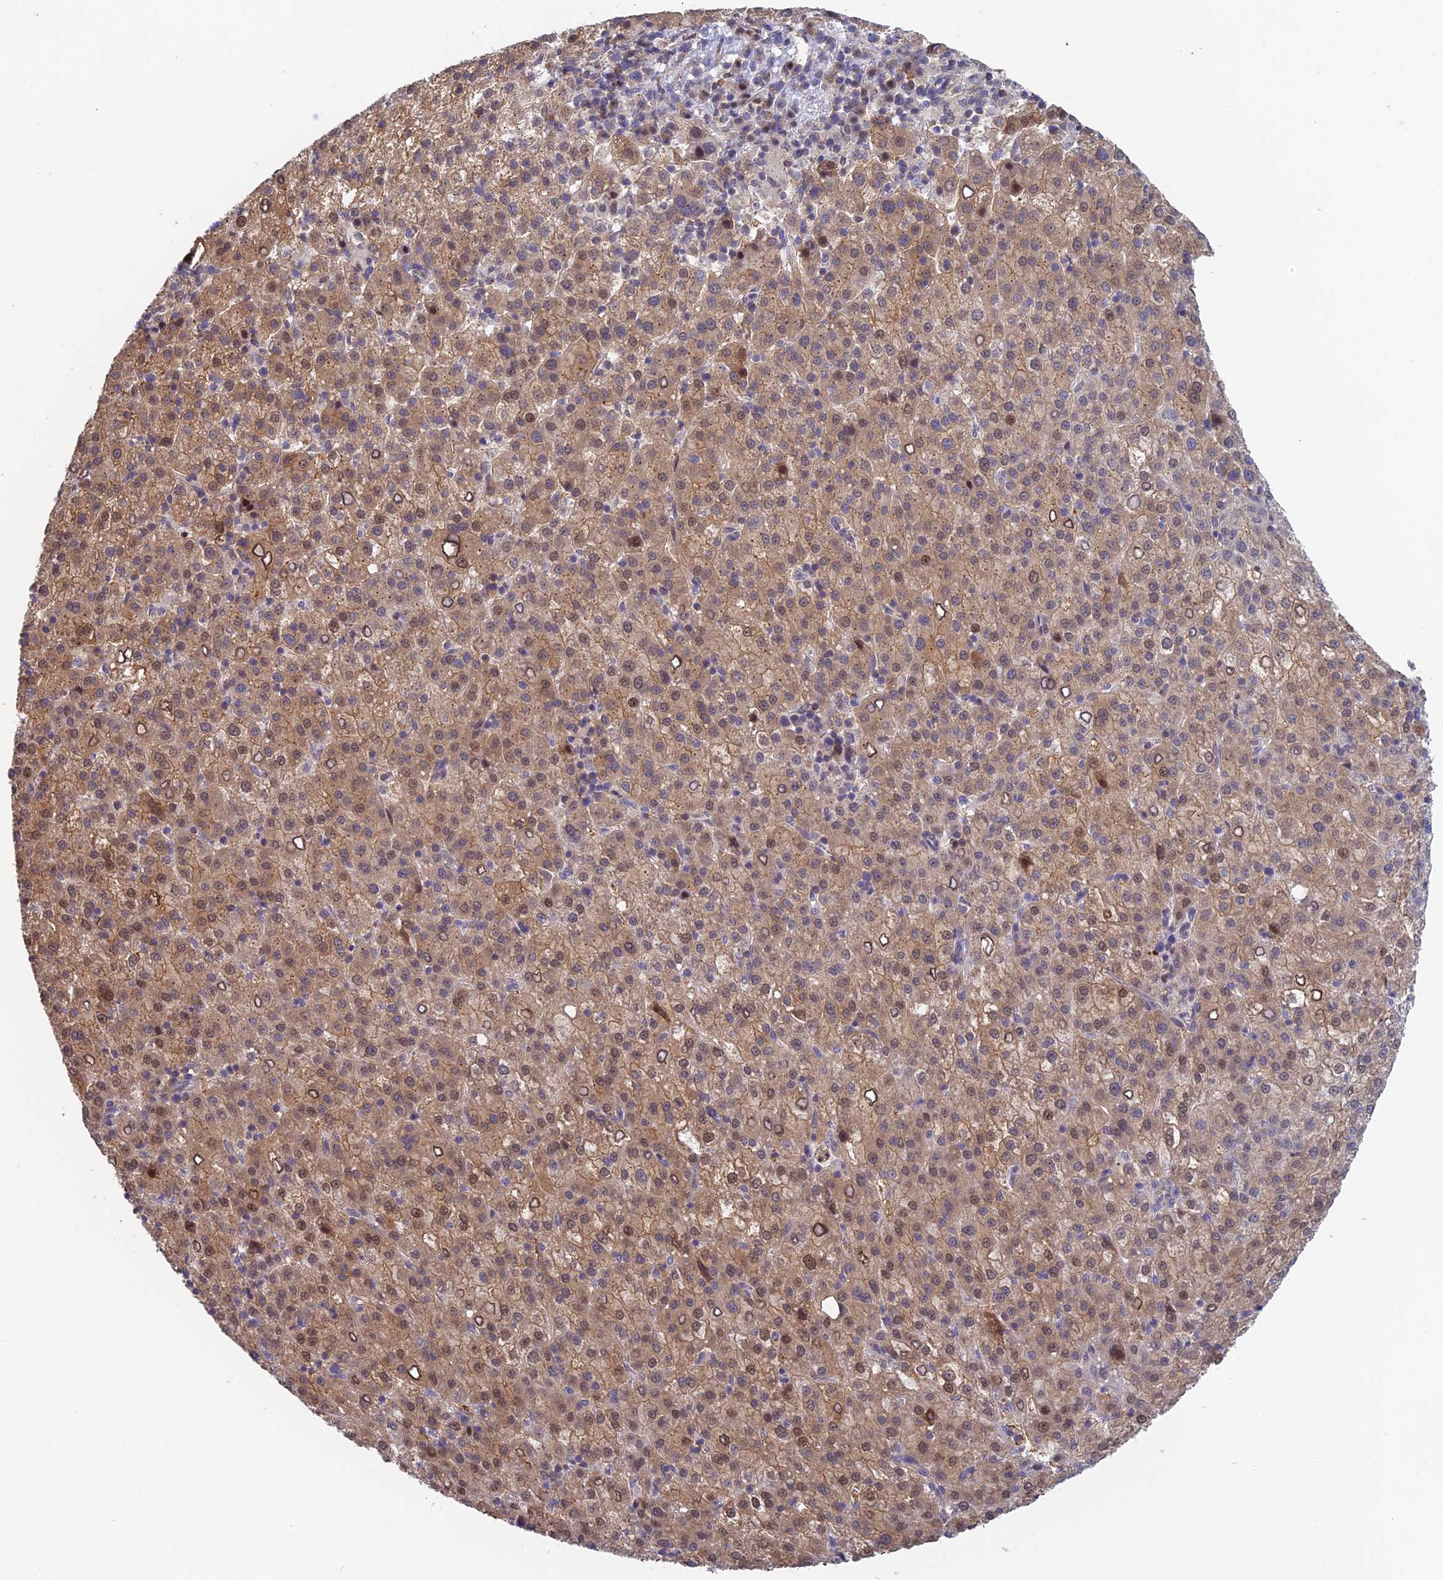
{"staining": {"intensity": "moderate", "quantity": "25%-75%", "location": "cytoplasmic/membranous,nuclear"}, "tissue": "liver cancer", "cell_type": "Tumor cells", "image_type": "cancer", "snomed": [{"axis": "morphology", "description": "Carcinoma, Hepatocellular, NOS"}, {"axis": "topography", "description": "Liver"}], "caption": "Immunohistochemistry (IHC) of human hepatocellular carcinoma (liver) displays medium levels of moderate cytoplasmic/membranous and nuclear staining in about 25%-75% of tumor cells.", "gene": "MRPL17", "patient": {"sex": "female", "age": 58}}